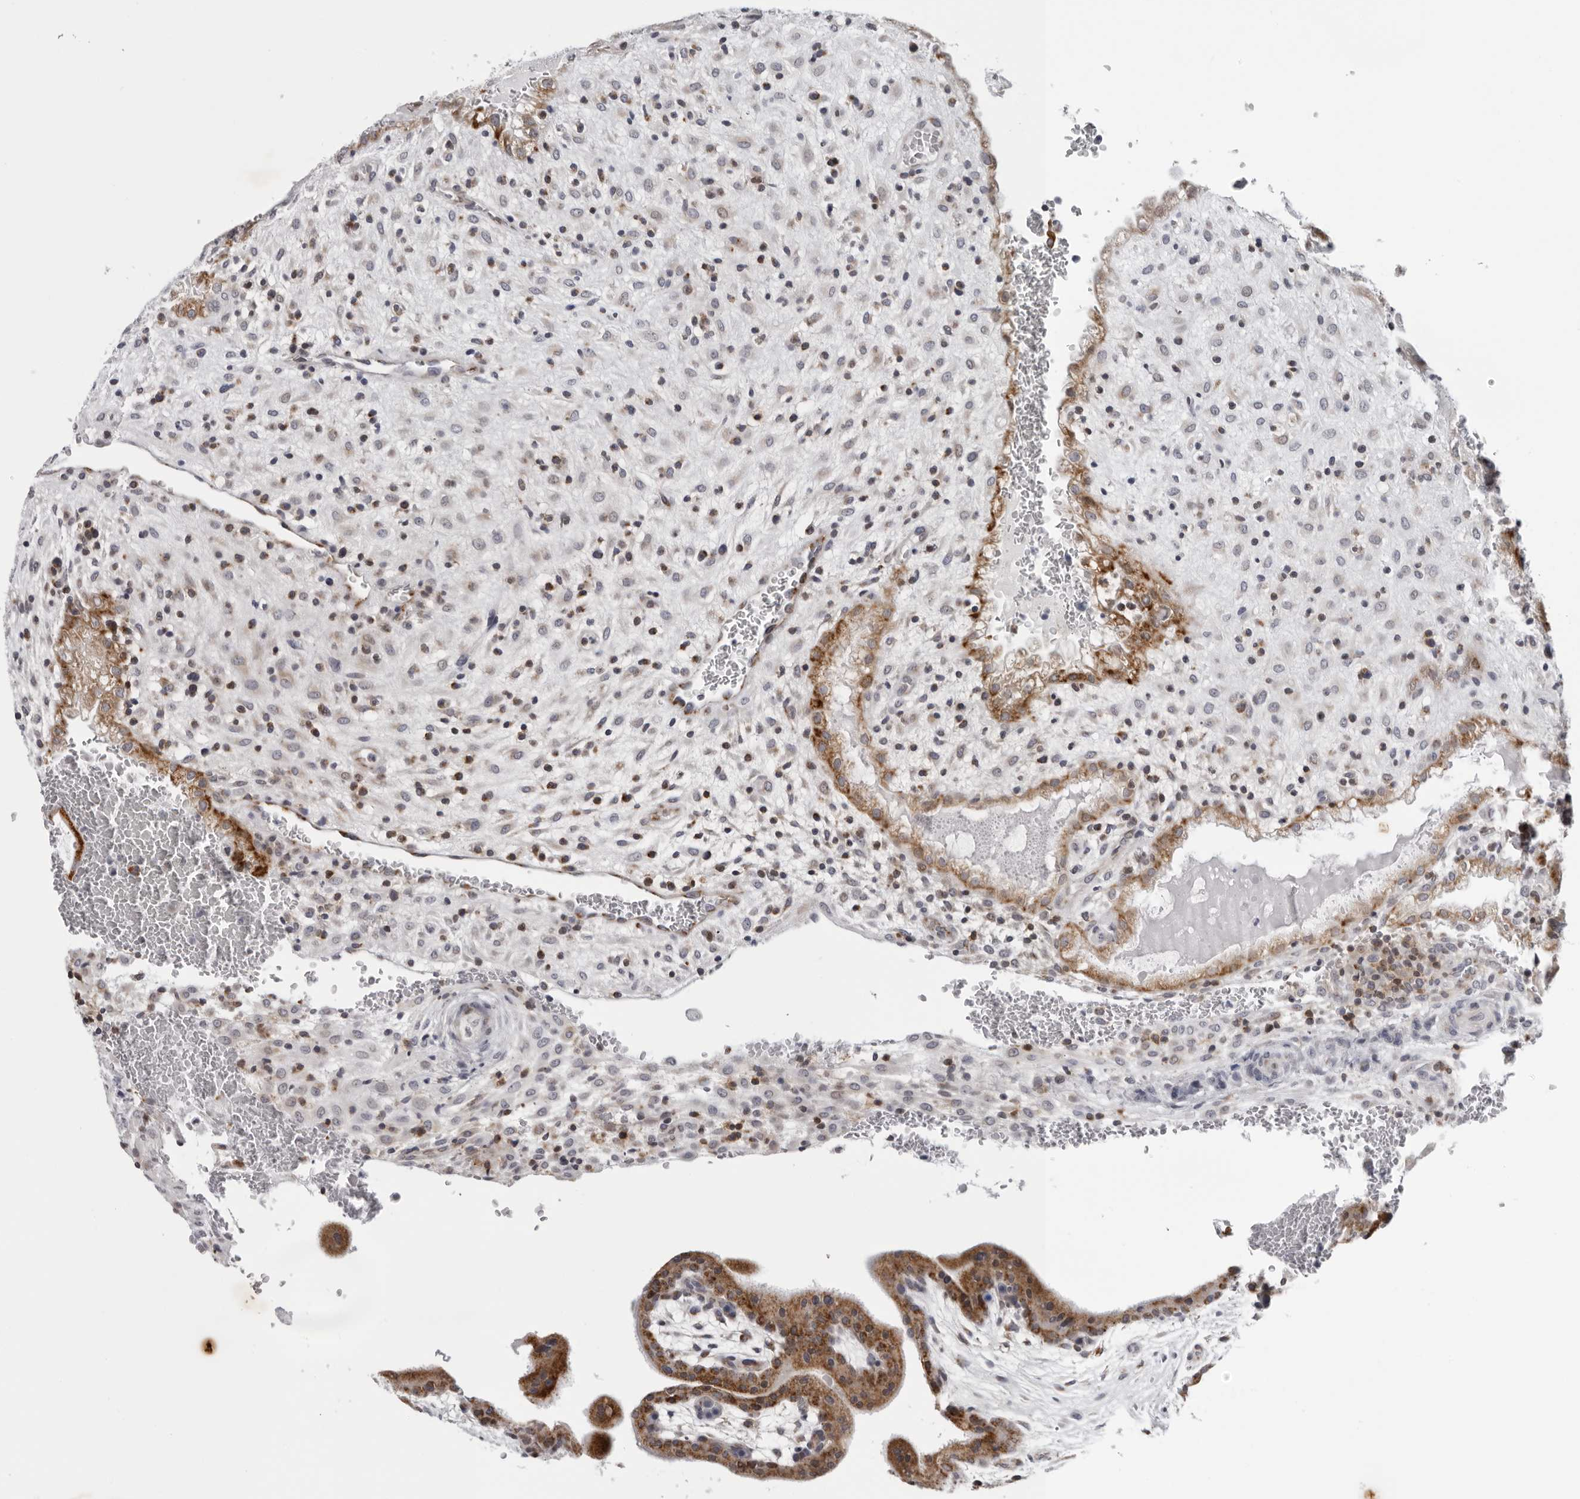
{"staining": {"intensity": "moderate", "quantity": ">75%", "location": "cytoplasmic/membranous"}, "tissue": "placenta", "cell_type": "Decidual cells", "image_type": "normal", "snomed": [{"axis": "morphology", "description": "Normal tissue, NOS"}, {"axis": "topography", "description": "Placenta"}], "caption": "Brown immunohistochemical staining in normal placenta exhibits moderate cytoplasmic/membranous expression in approximately >75% of decidual cells. Immunohistochemistry (ihc) stains the protein of interest in brown and the nuclei are stained blue.", "gene": "CPT2", "patient": {"sex": "female", "age": 35}}